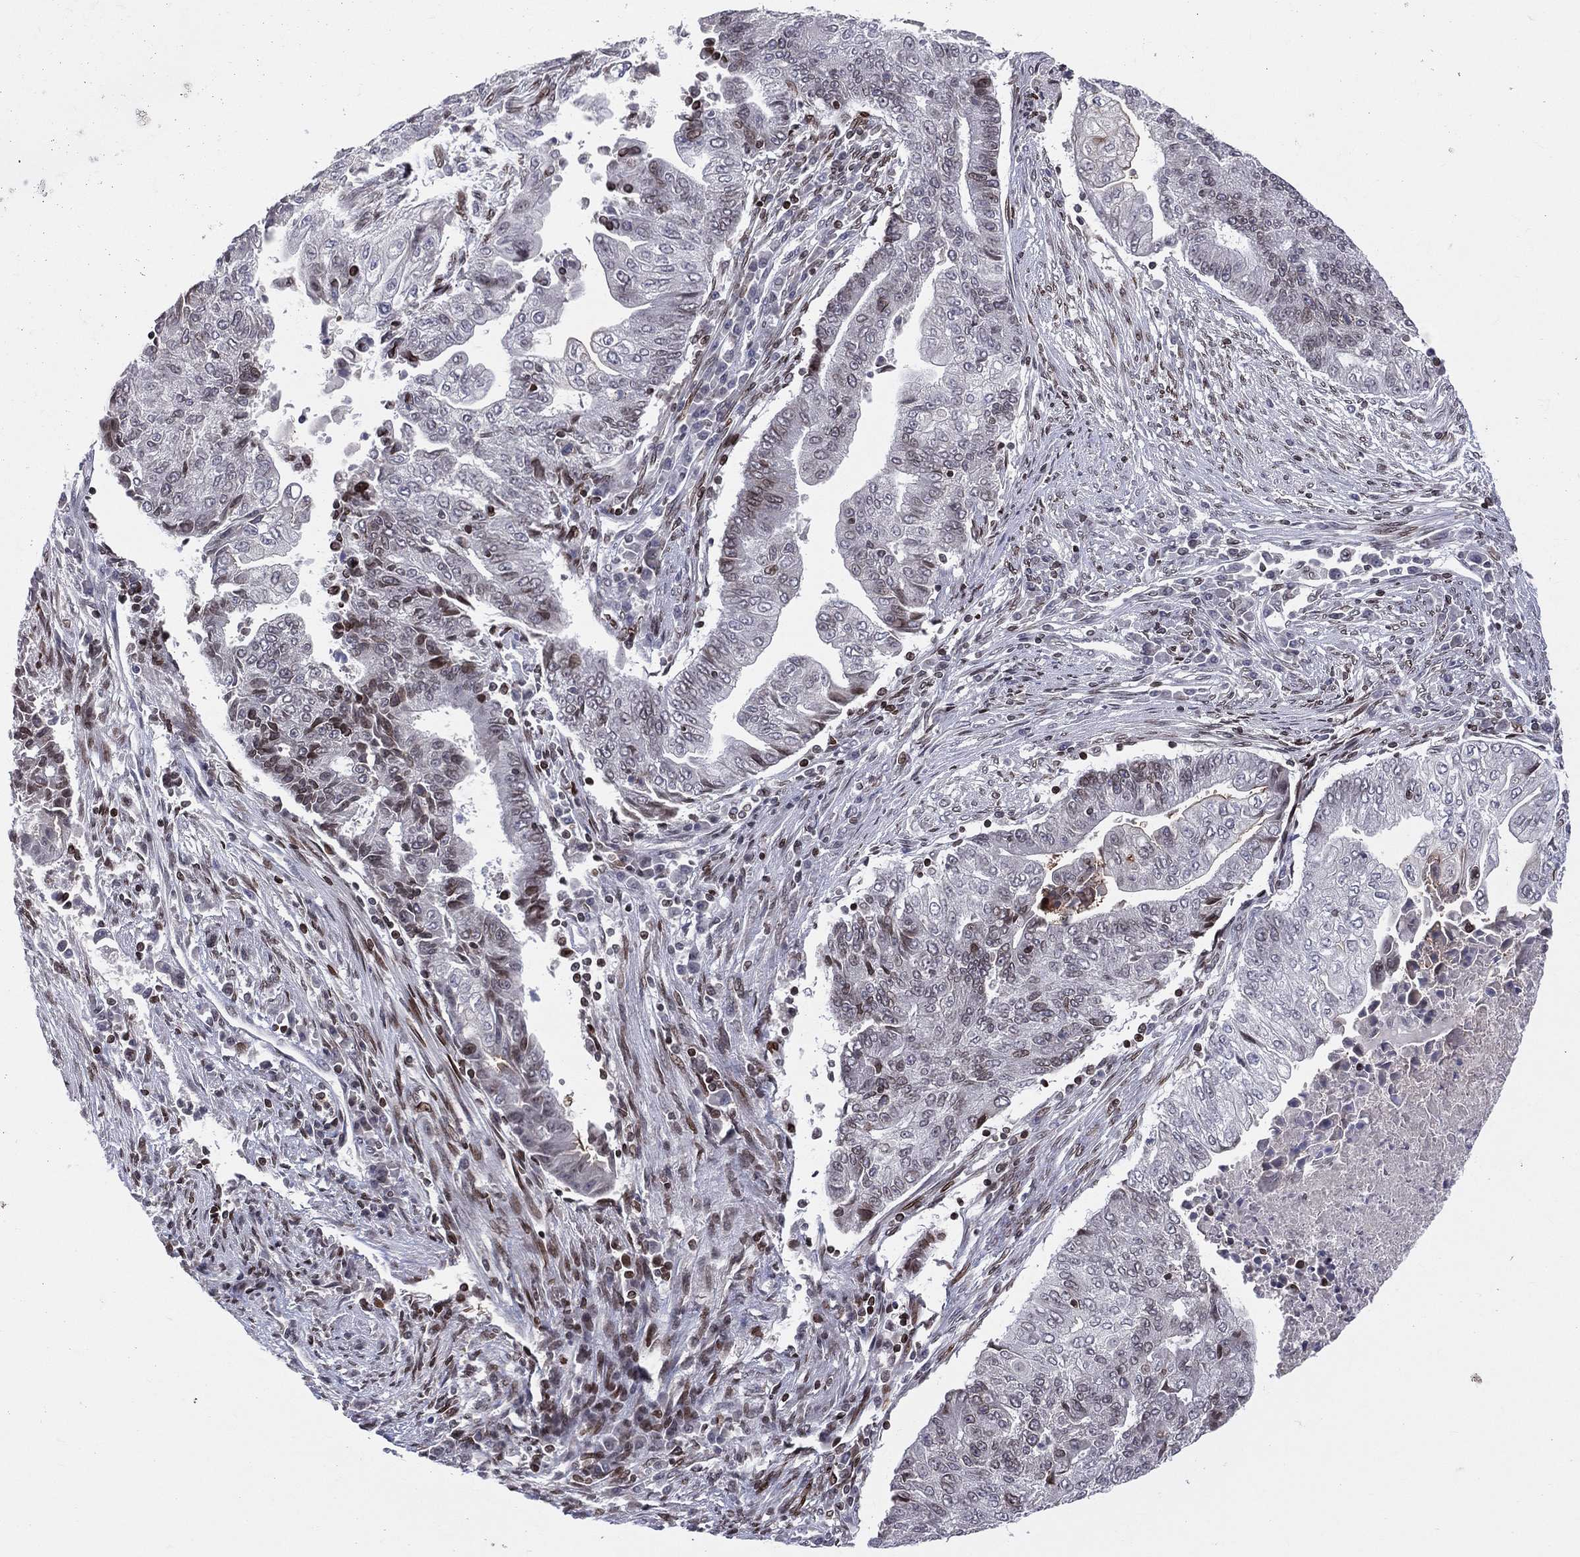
{"staining": {"intensity": "moderate", "quantity": "<25%", "location": "nuclear"}, "tissue": "endometrial cancer", "cell_type": "Tumor cells", "image_type": "cancer", "snomed": [{"axis": "morphology", "description": "Adenocarcinoma, NOS"}, {"axis": "topography", "description": "Uterus"}, {"axis": "topography", "description": "Endometrium"}], "caption": "A histopathology image showing moderate nuclear positivity in approximately <25% of tumor cells in endometrial cancer (adenocarcinoma), as visualized by brown immunohistochemical staining.", "gene": "DBF4B", "patient": {"sex": "female", "age": 54}}